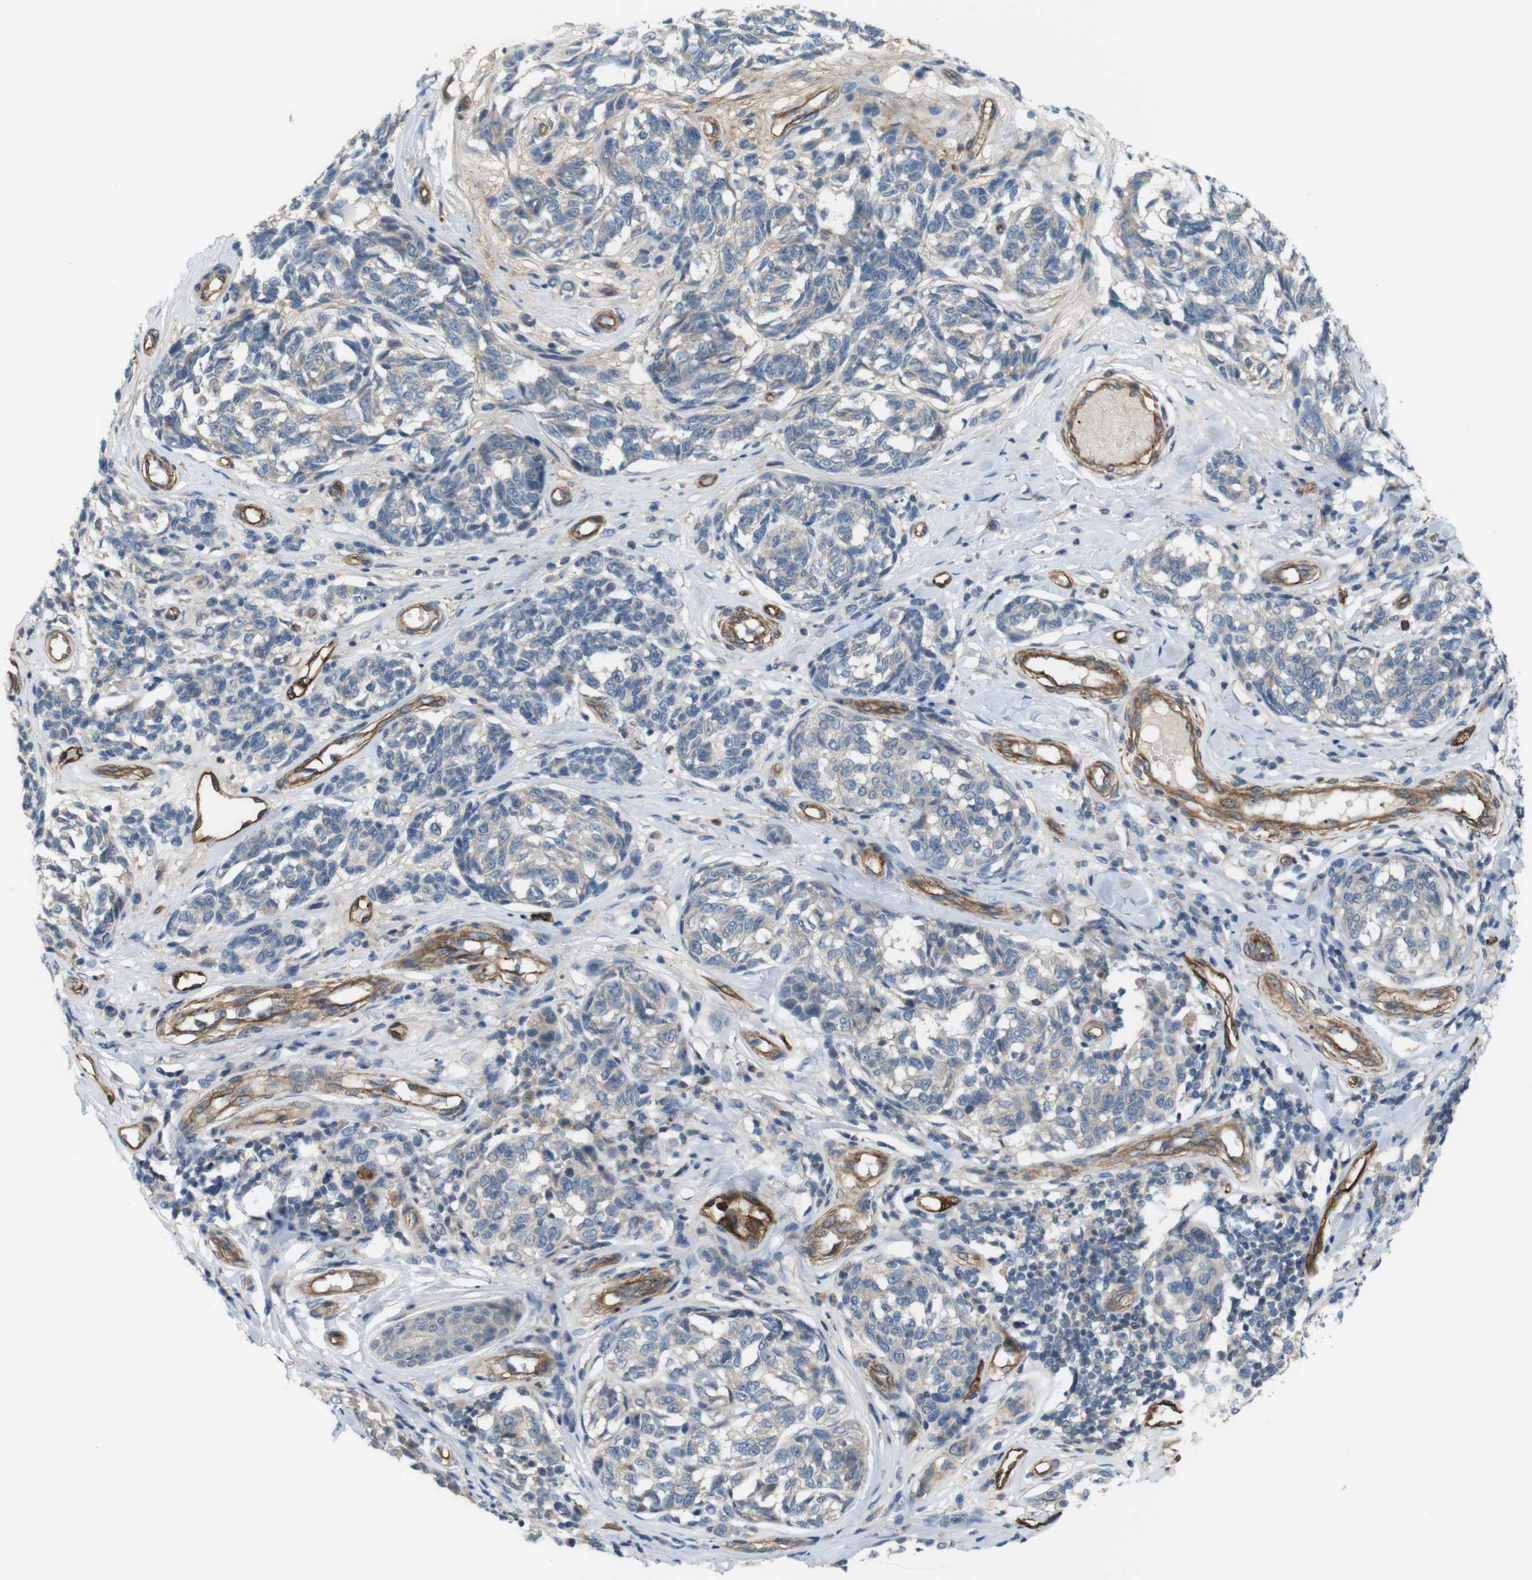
{"staining": {"intensity": "weak", "quantity": "25%-75%", "location": "cytoplasmic/membranous"}, "tissue": "melanoma", "cell_type": "Tumor cells", "image_type": "cancer", "snomed": [{"axis": "morphology", "description": "Malignant melanoma, NOS"}, {"axis": "topography", "description": "Skin"}], "caption": "Protein staining of malignant melanoma tissue displays weak cytoplasmic/membranous positivity in approximately 25%-75% of tumor cells.", "gene": "BVES", "patient": {"sex": "female", "age": 64}}